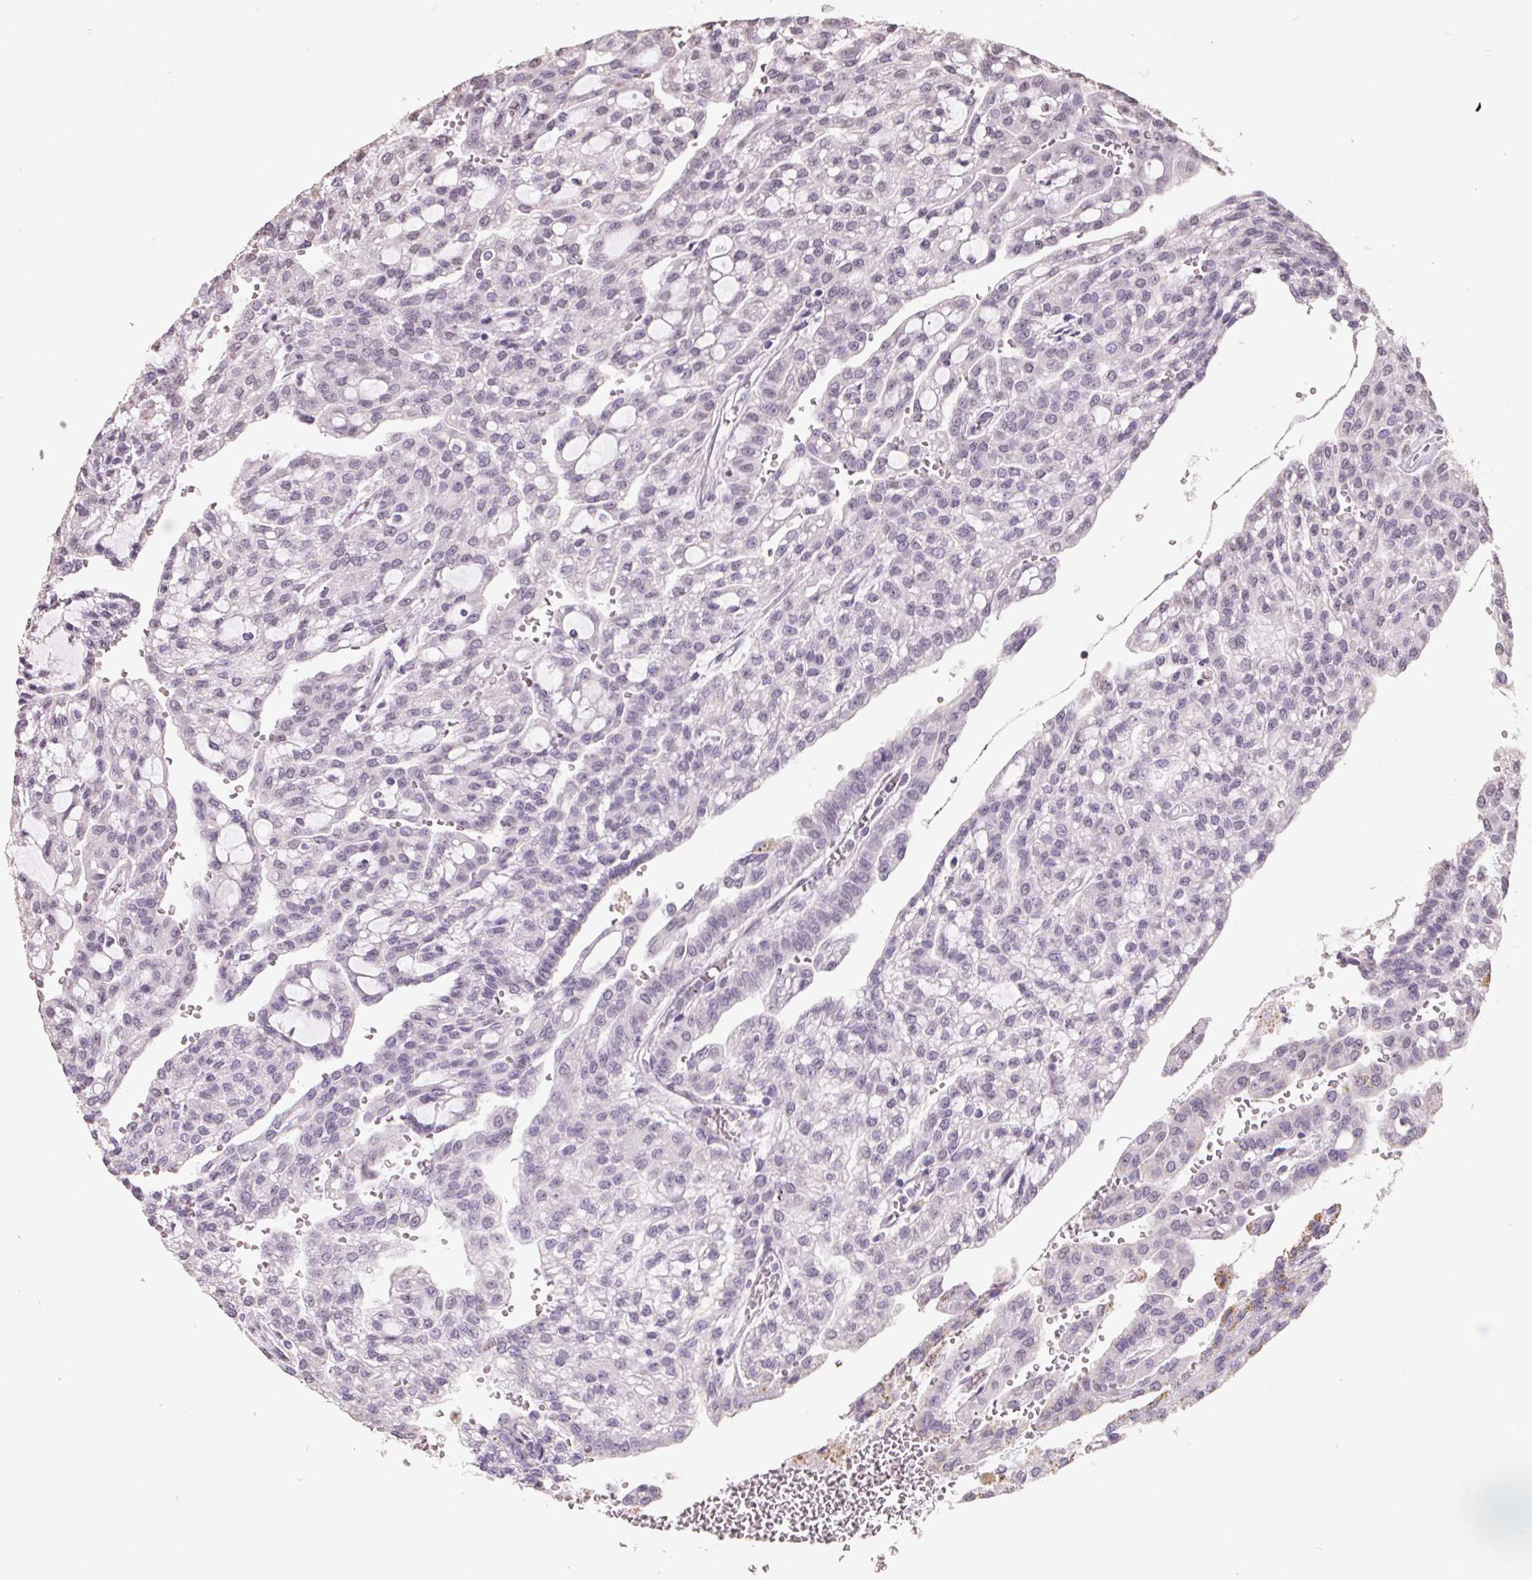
{"staining": {"intensity": "negative", "quantity": "none", "location": "none"}, "tissue": "renal cancer", "cell_type": "Tumor cells", "image_type": "cancer", "snomed": [{"axis": "morphology", "description": "Adenocarcinoma, NOS"}, {"axis": "topography", "description": "Kidney"}], "caption": "The image shows no significant expression in tumor cells of renal cancer.", "gene": "FTCD", "patient": {"sex": "male", "age": 63}}